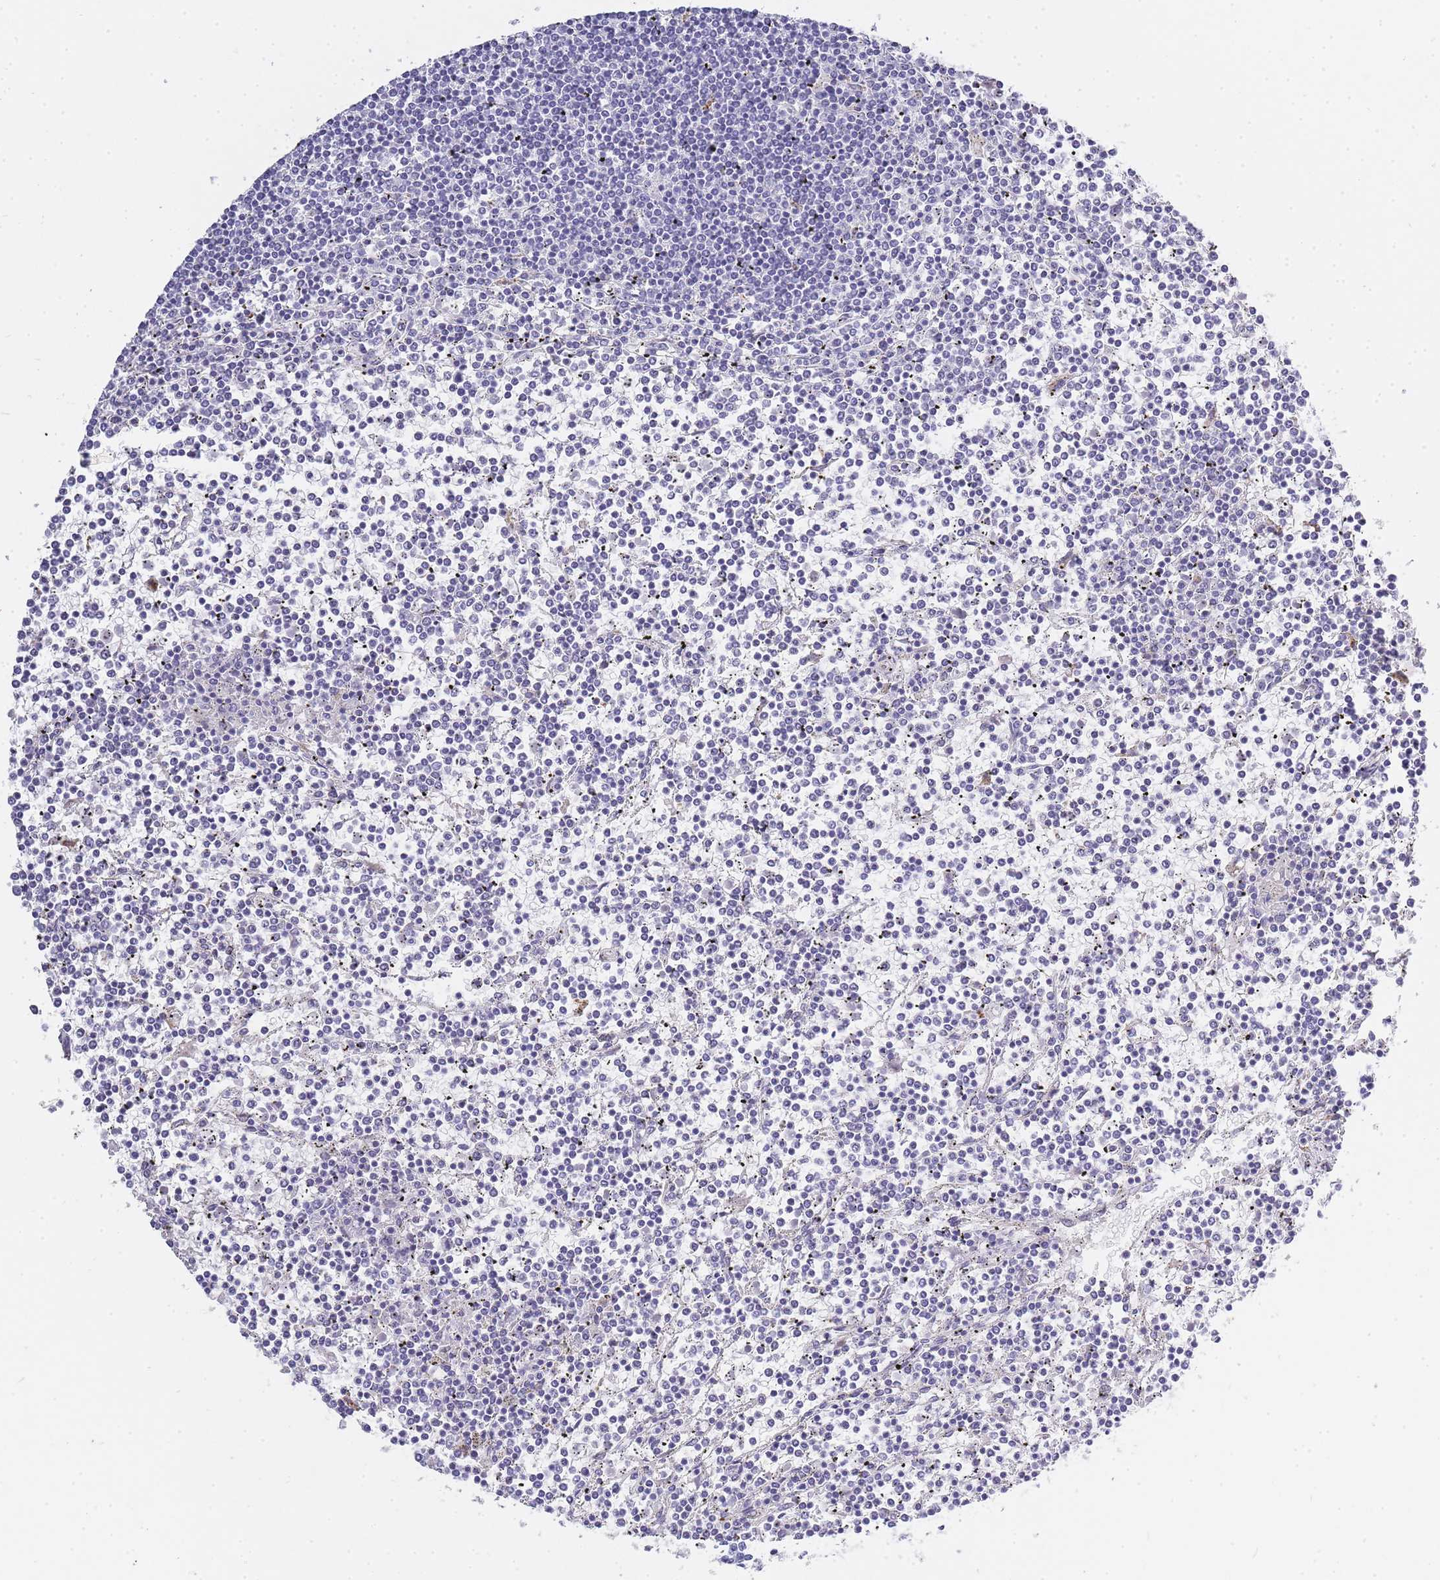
{"staining": {"intensity": "negative", "quantity": "none", "location": "none"}, "tissue": "lymphoma", "cell_type": "Tumor cells", "image_type": "cancer", "snomed": [{"axis": "morphology", "description": "Malignant lymphoma, non-Hodgkin's type, Low grade"}, {"axis": "topography", "description": "Spleen"}], "caption": "Immunohistochemistry (IHC) of lymphoma demonstrates no expression in tumor cells.", "gene": "RHO", "patient": {"sex": "female", "age": 19}}